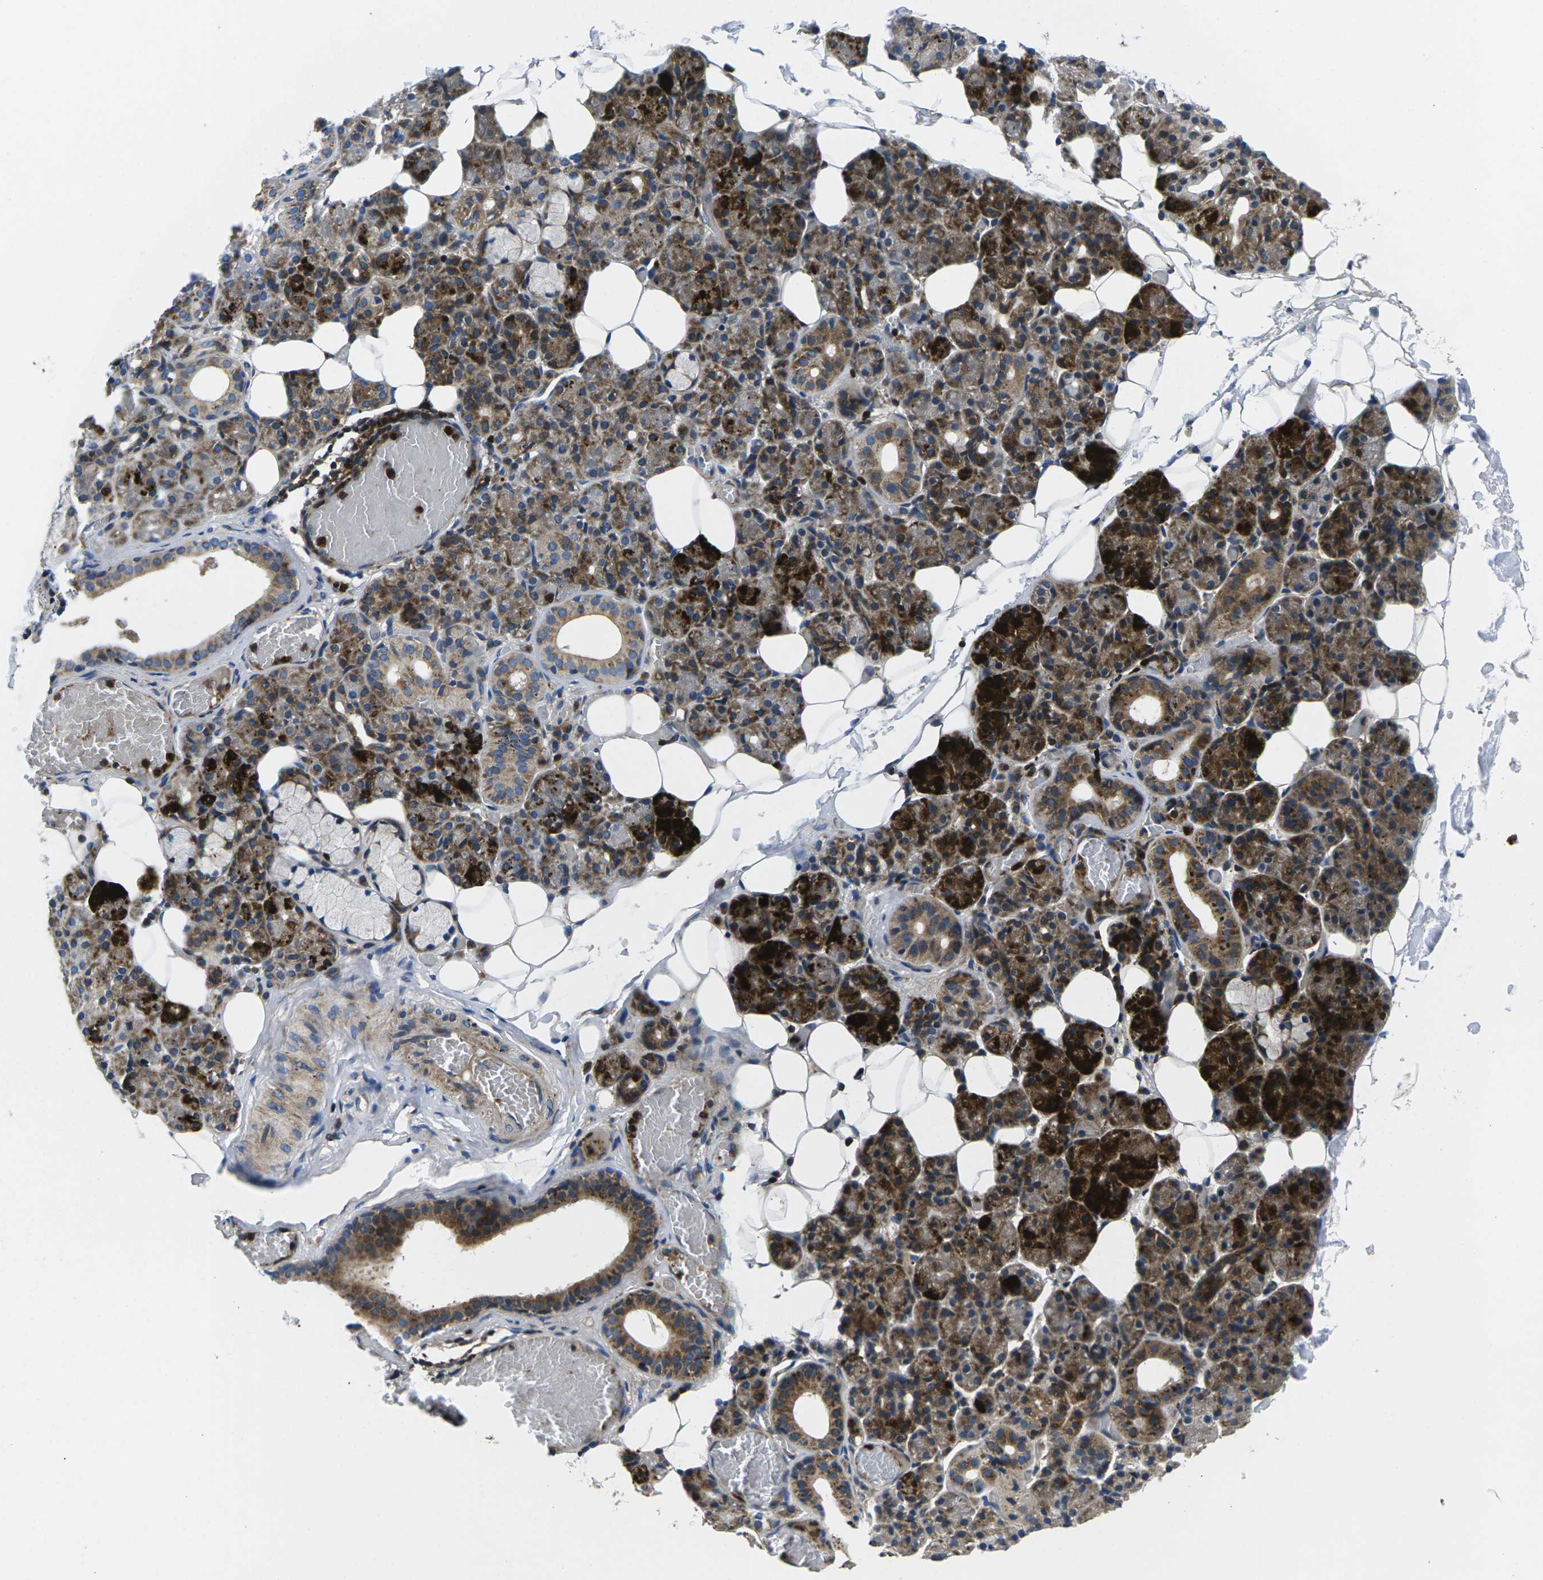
{"staining": {"intensity": "strong", "quantity": ">75%", "location": "cytoplasmic/membranous"}, "tissue": "salivary gland", "cell_type": "Glandular cells", "image_type": "normal", "snomed": [{"axis": "morphology", "description": "Normal tissue, NOS"}, {"axis": "topography", "description": "Salivary gland"}], "caption": "IHC staining of unremarkable salivary gland, which displays high levels of strong cytoplasmic/membranous positivity in about >75% of glandular cells indicating strong cytoplasmic/membranous protein positivity. The staining was performed using DAB (brown) for protein detection and nuclei were counterstained in hematoxylin (blue).", "gene": "PLCE1", "patient": {"sex": "male", "age": 63}}